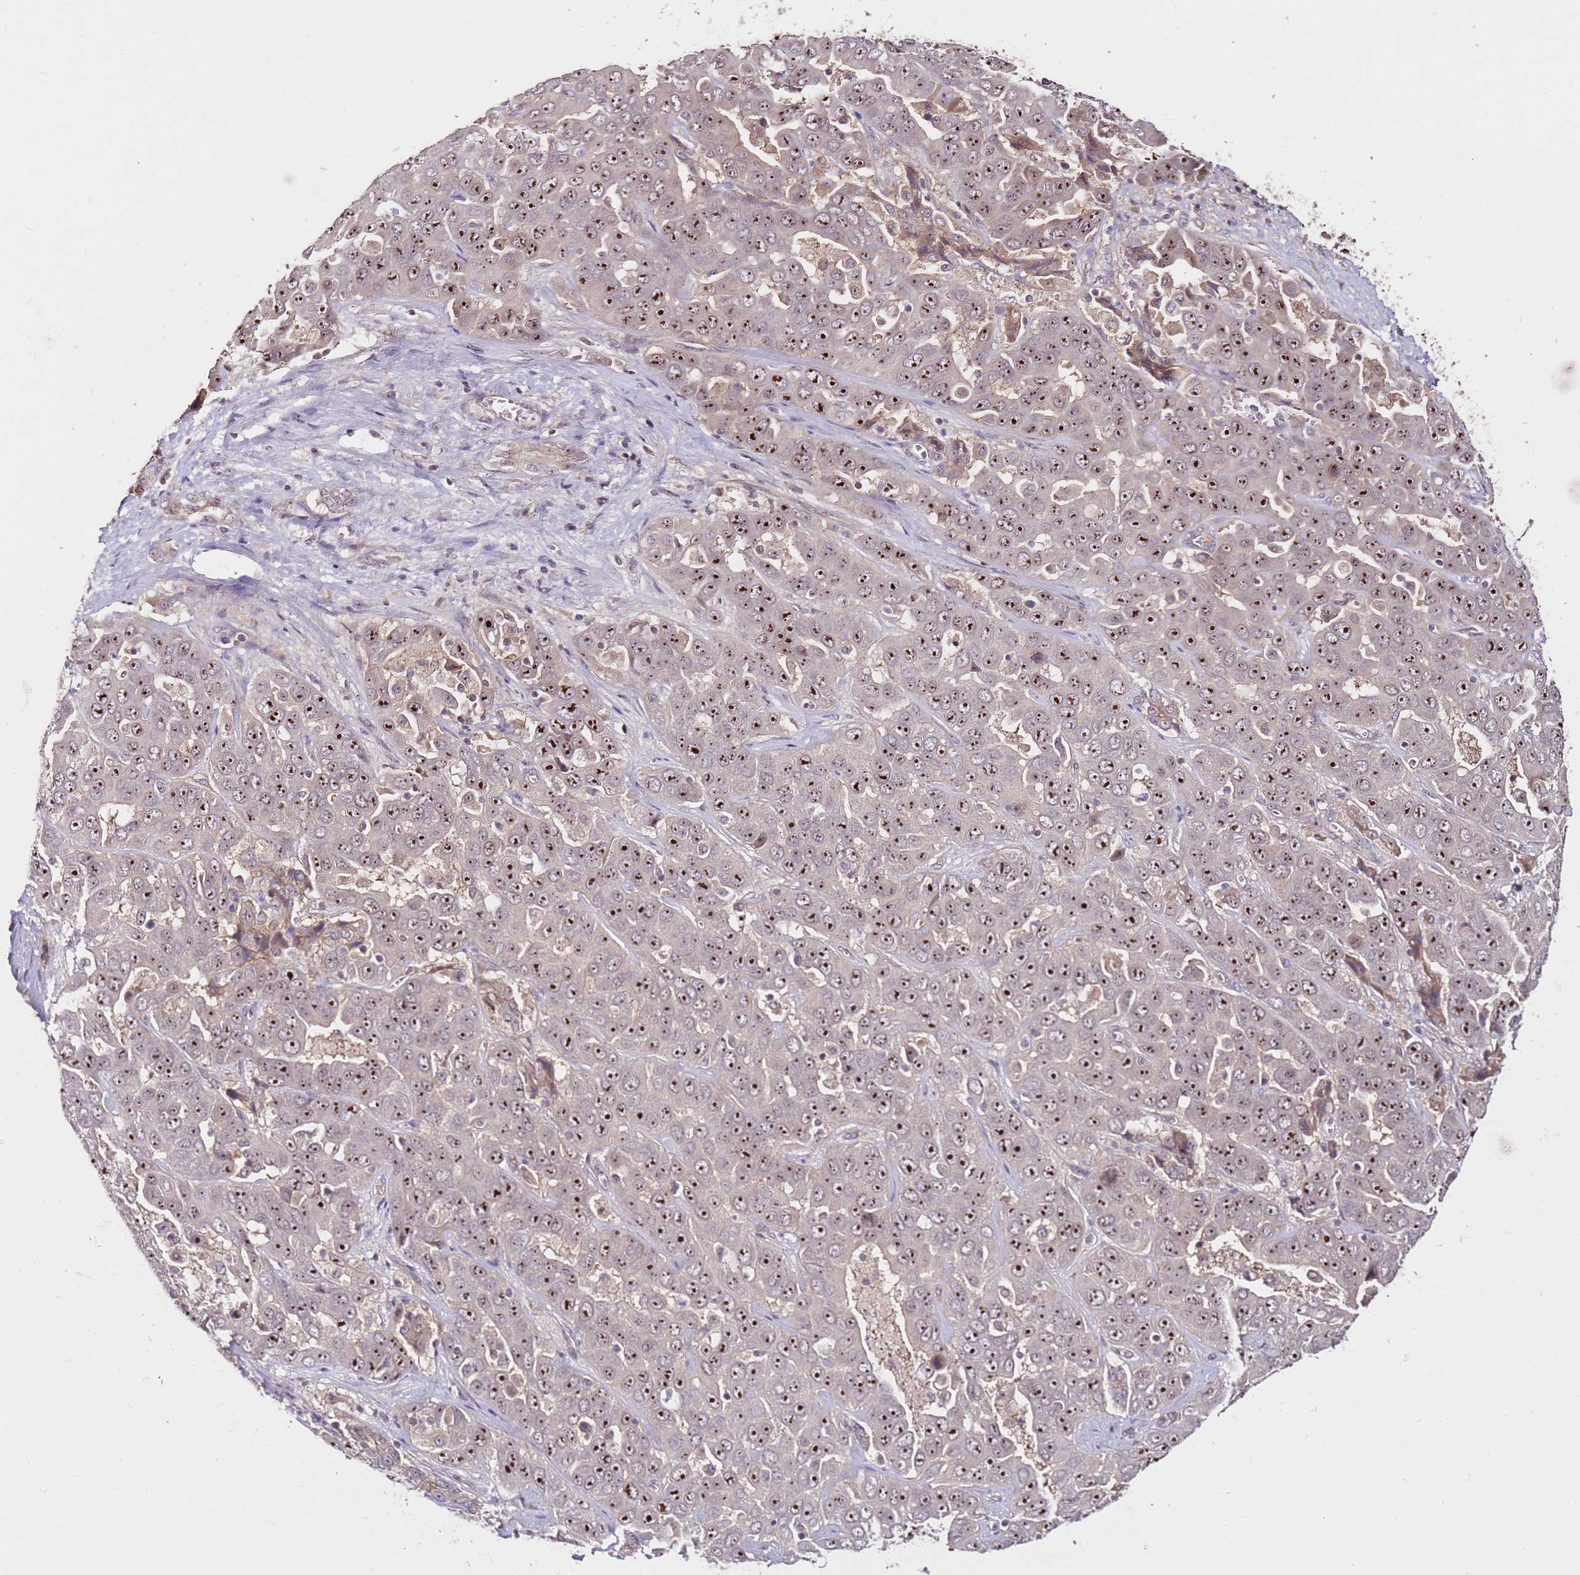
{"staining": {"intensity": "strong", "quantity": ">75%", "location": "nuclear"}, "tissue": "liver cancer", "cell_type": "Tumor cells", "image_type": "cancer", "snomed": [{"axis": "morphology", "description": "Cholangiocarcinoma"}, {"axis": "topography", "description": "Liver"}], "caption": "The histopathology image displays a brown stain indicating the presence of a protein in the nuclear of tumor cells in liver cholangiocarcinoma.", "gene": "DDX27", "patient": {"sex": "female", "age": 52}}